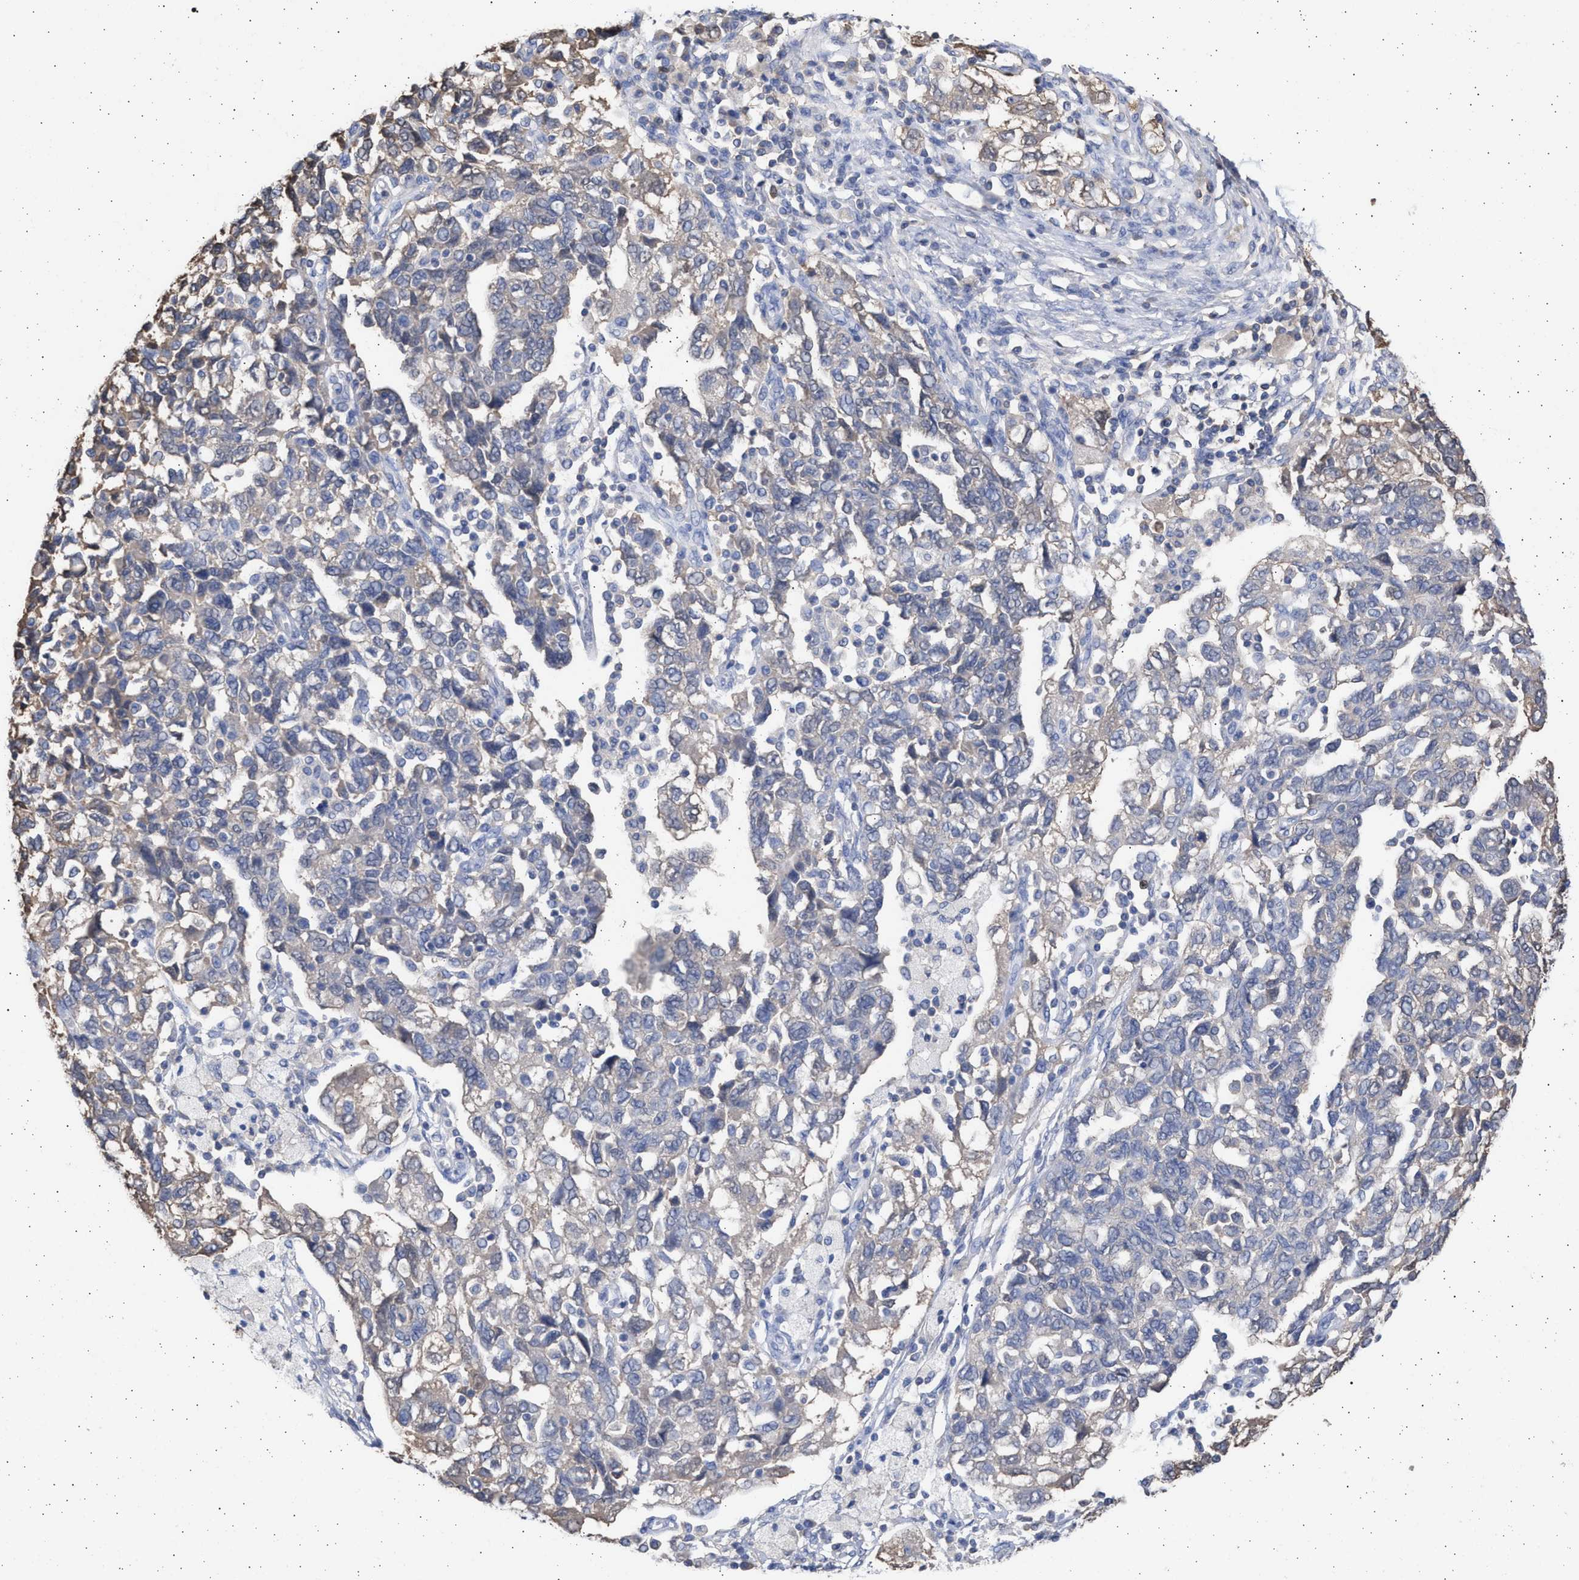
{"staining": {"intensity": "weak", "quantity": "<25%", "location": "cytoplasmic/membranous"}, "tissue": "ovarian cancer", "cell_type": "Tumor cells", "image_type": "cancer", "snomed": [{"axis": "morphology", "description": "Carcinoma, NOS"}, {"axis": "morphology", "description": "Cystadenocarcinoma, serous, NOS"}, {"axis": "topography", "description": "Ovary"}], "caption": "Human ovarian serous cystadenocarcinoma stained for a protein using immunohistochemistry demonstrates no expression in tumor cells.", "gene": "ALDOC", "patient": {"sex": "female", "age": 69}}